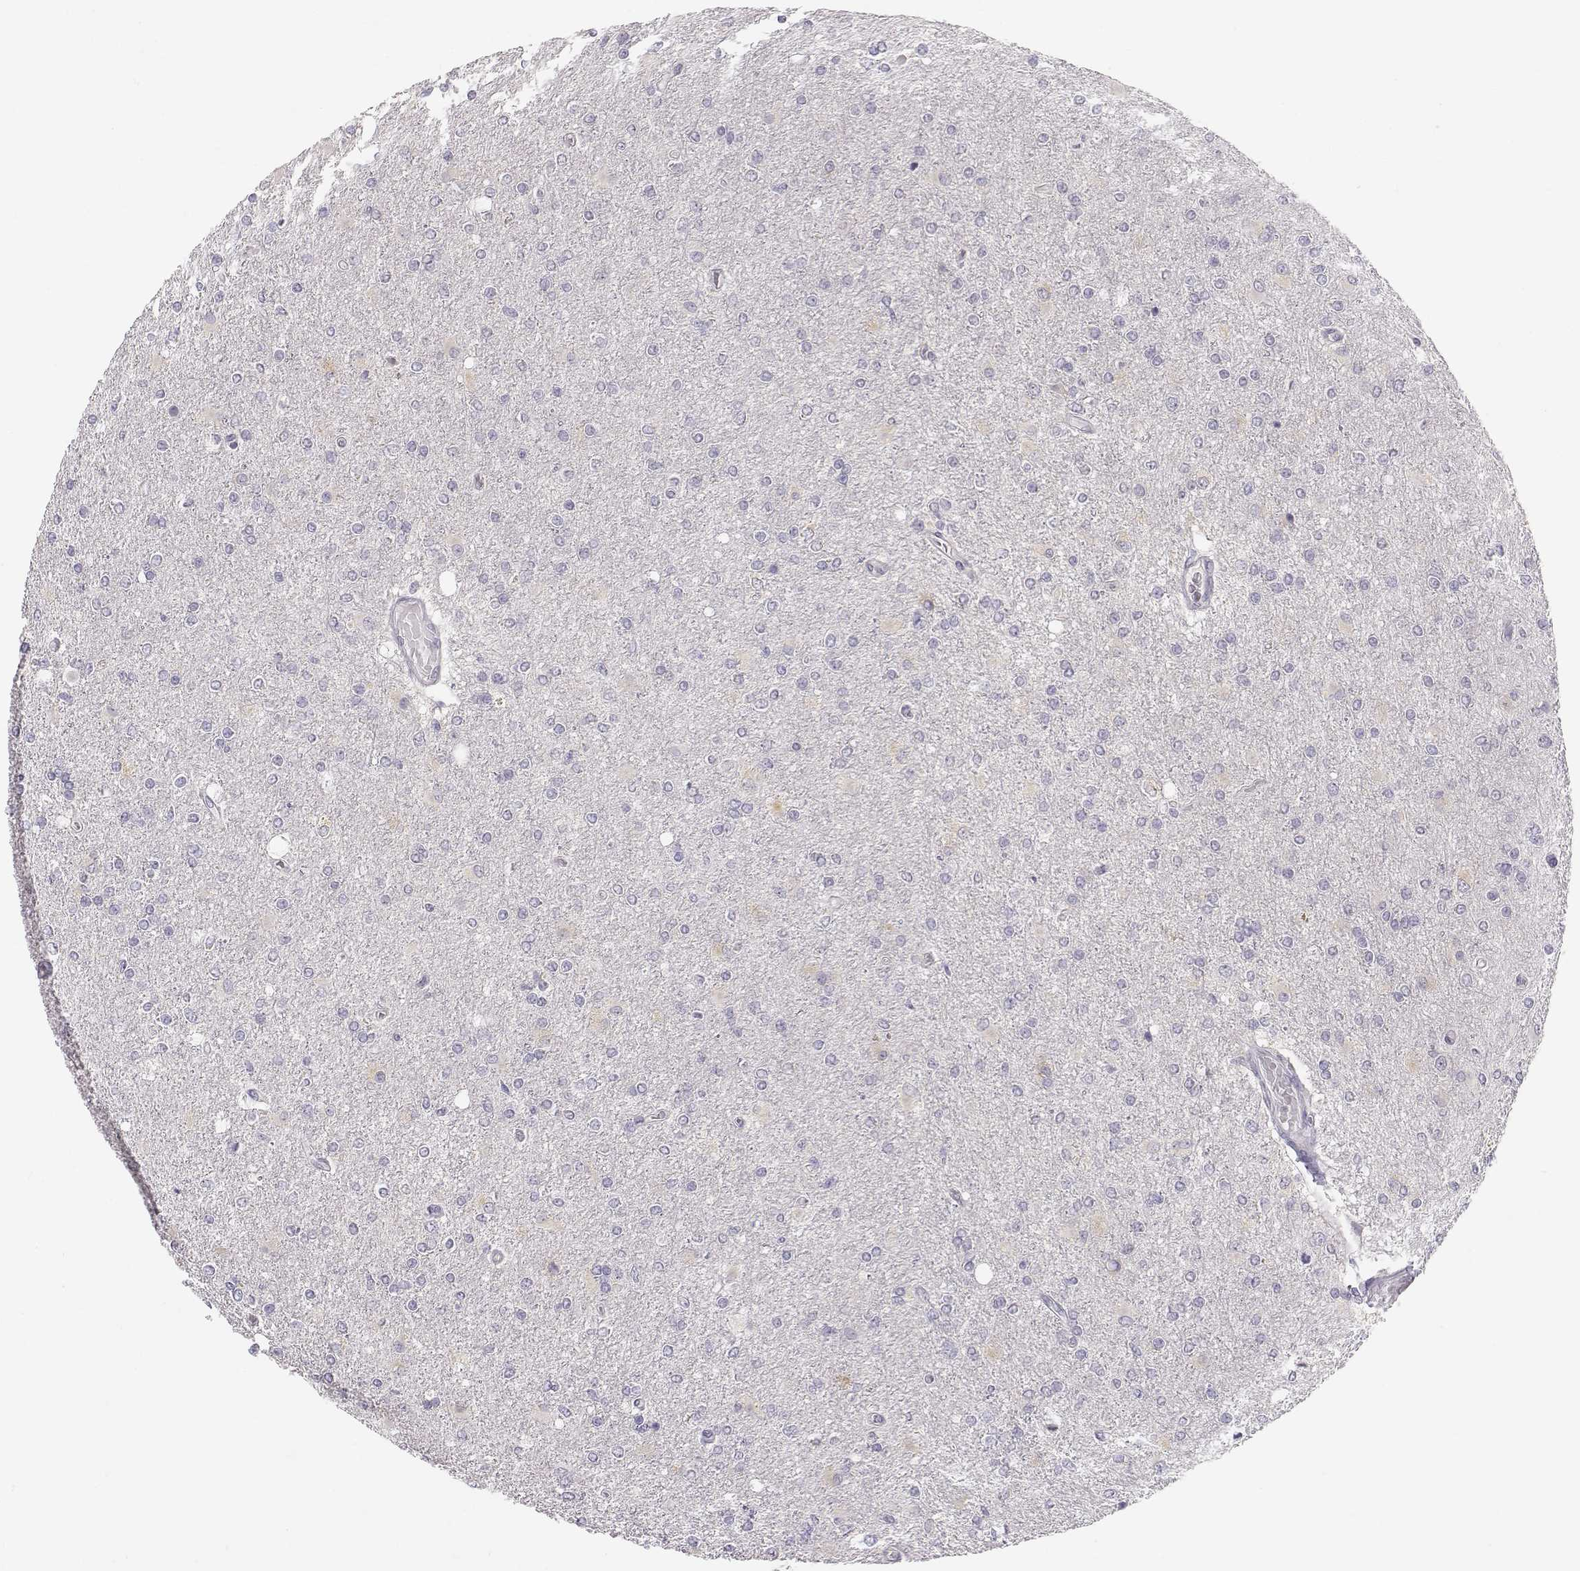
{"staining": {"intensity": "negative", "quantity": "none", "location": "none"}, "tissue": "glioma", "cell_type": "Tumor cells", "image_type": "cancer", "snomed": [{"axis": "morphology", "description": "Glioma, malignant, High grade"}, {"axis": "topography", "description": "Cerebral cortex"}], "caption": "There is no significant staining in tumor cells of malignant high-grade glioma. The staining is performed using DAB (3,3'-diaminobenzidine) brown chromogen with nuclei counter-stained in using hematoxylin.", "gene": "ACSL6", "patient": {"sex": "male", "age": 70}}